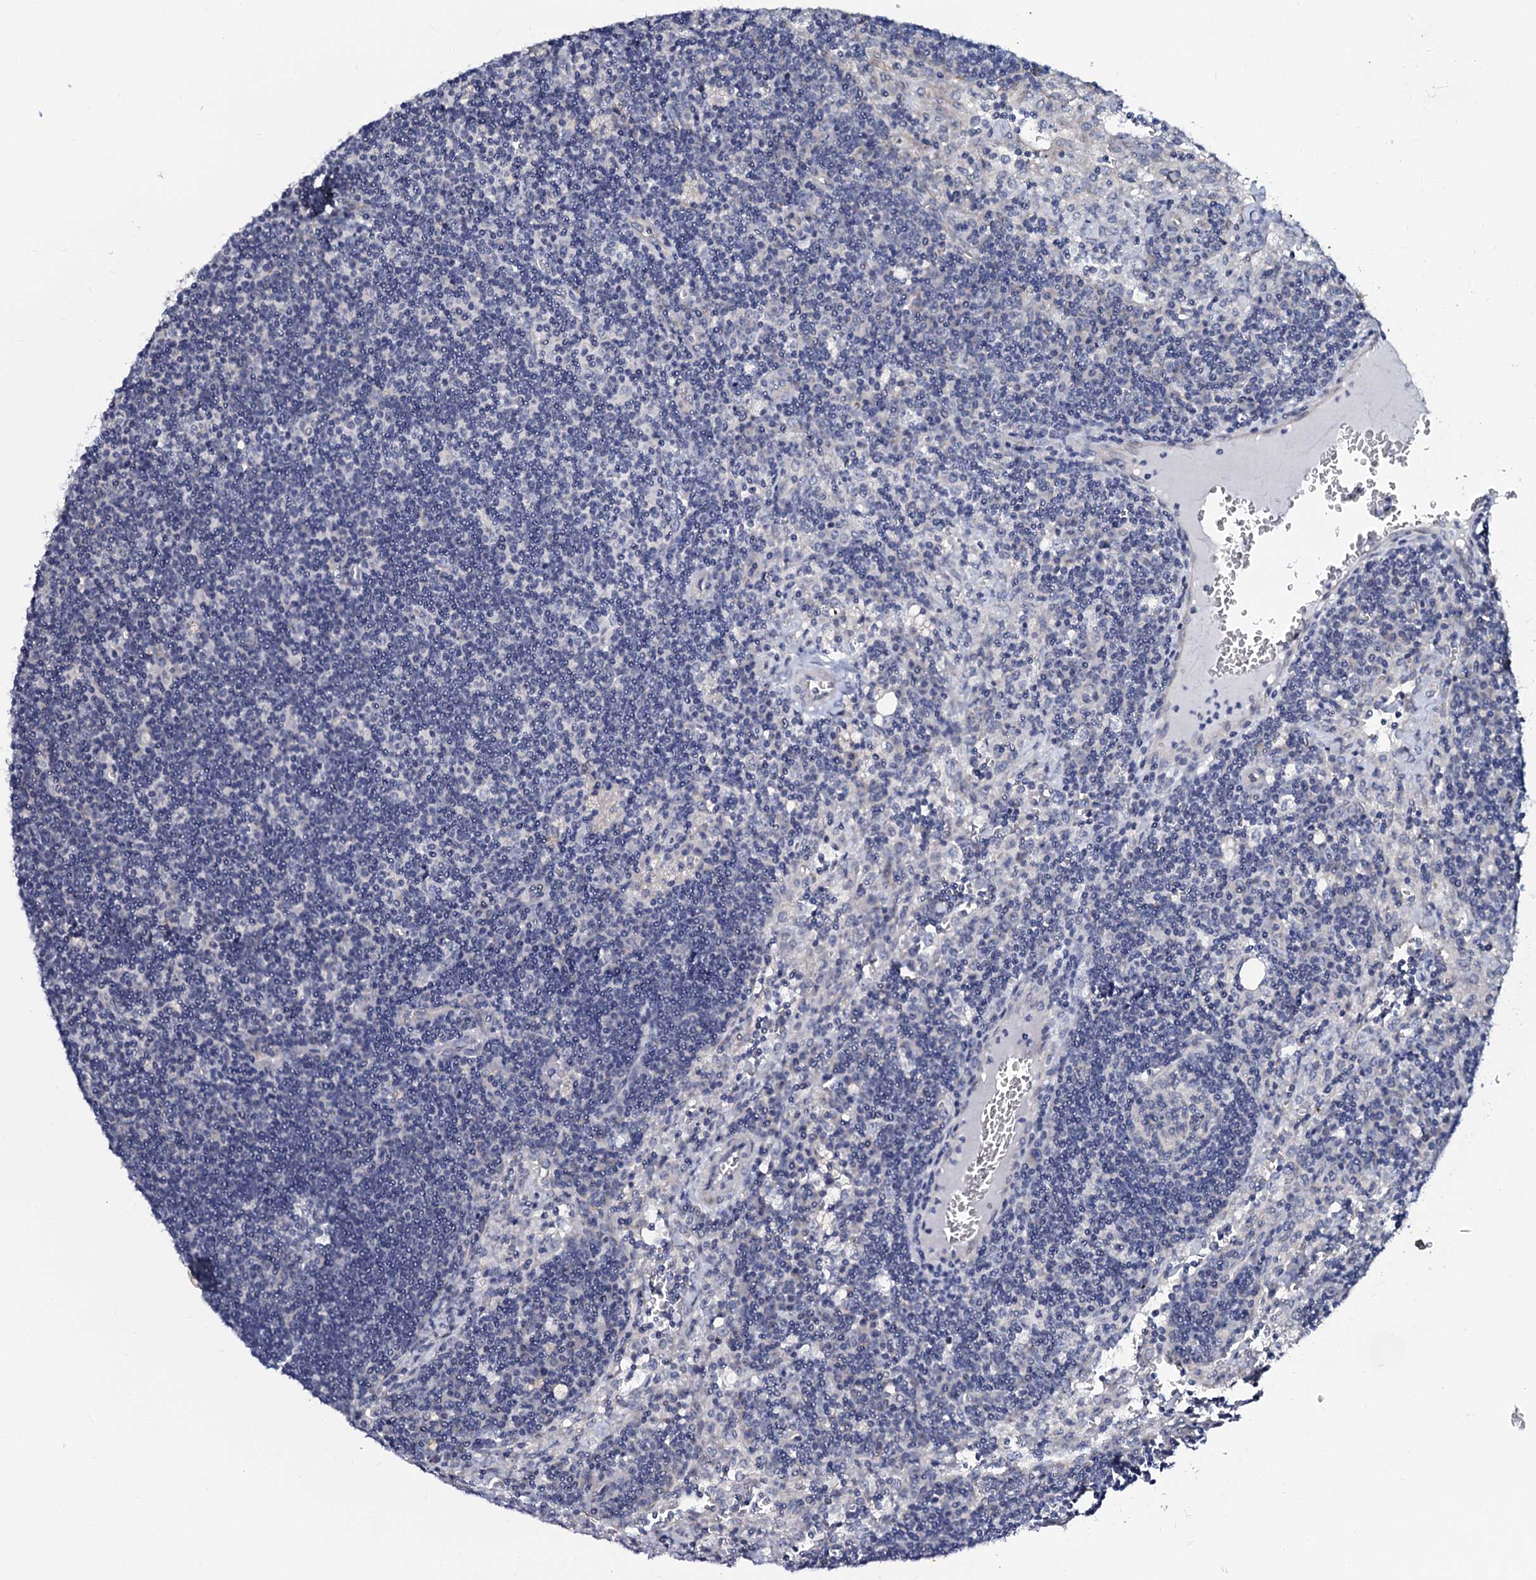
{"staining": {"intensity": "negative", "quantity": "none", "location": "none"}, "tissue": "lymph node", "cell_type": "Germinal center cells", "image_type": "normal", "snomed": [{"axis": "morphology", "description": "Normal tissue, NOS"}, {"axis": "topography", "description": "Lymph node"}], "caption": "Germinal center cells are negative for protein expression in benign human lymph node. (Brightfield microscopy of DAB immunohistochemistry (IHC) at high magnification).", "gene": "C10orf88", "patient": {"sex": "male", "age": 58}}